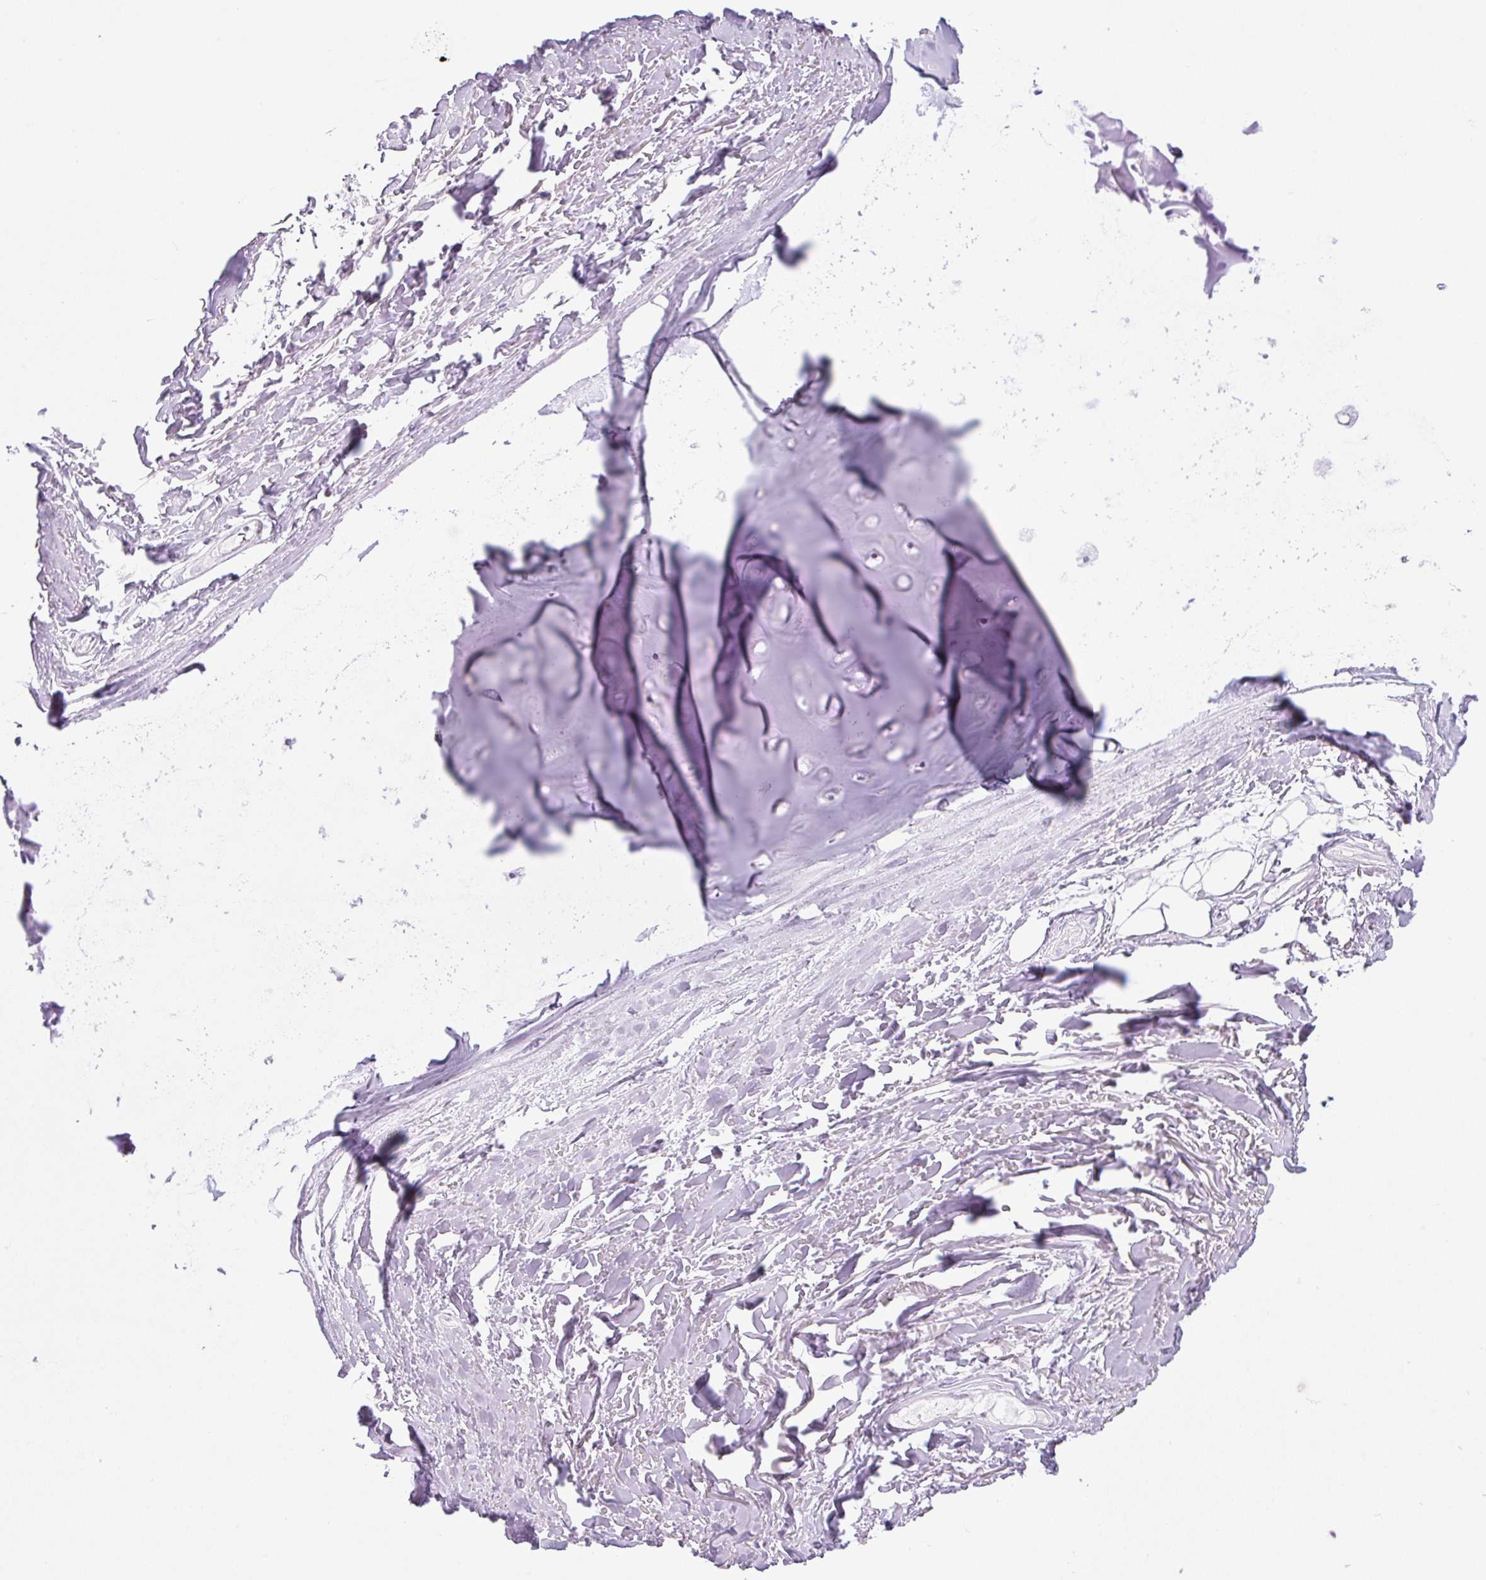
{"staining": {"intensity": "negative", "quantity": "none", "location": "none"}, "tissue": "adipose tissue", "cell_type": "Adipocytes", "image_type": "normal", "snomed": [{"axis": "morphology", "description": "Normal tissue, NOS"}, {"axis": "topography", "description": "Cartilage tissue"}], "caption": "This is an immunohistochemistry photomicrograph of unremarkable human adipose tissue. There is no staining in adipocytes.", "gene": "UBL3", "patient": {"sex": "male", "age": 57}}